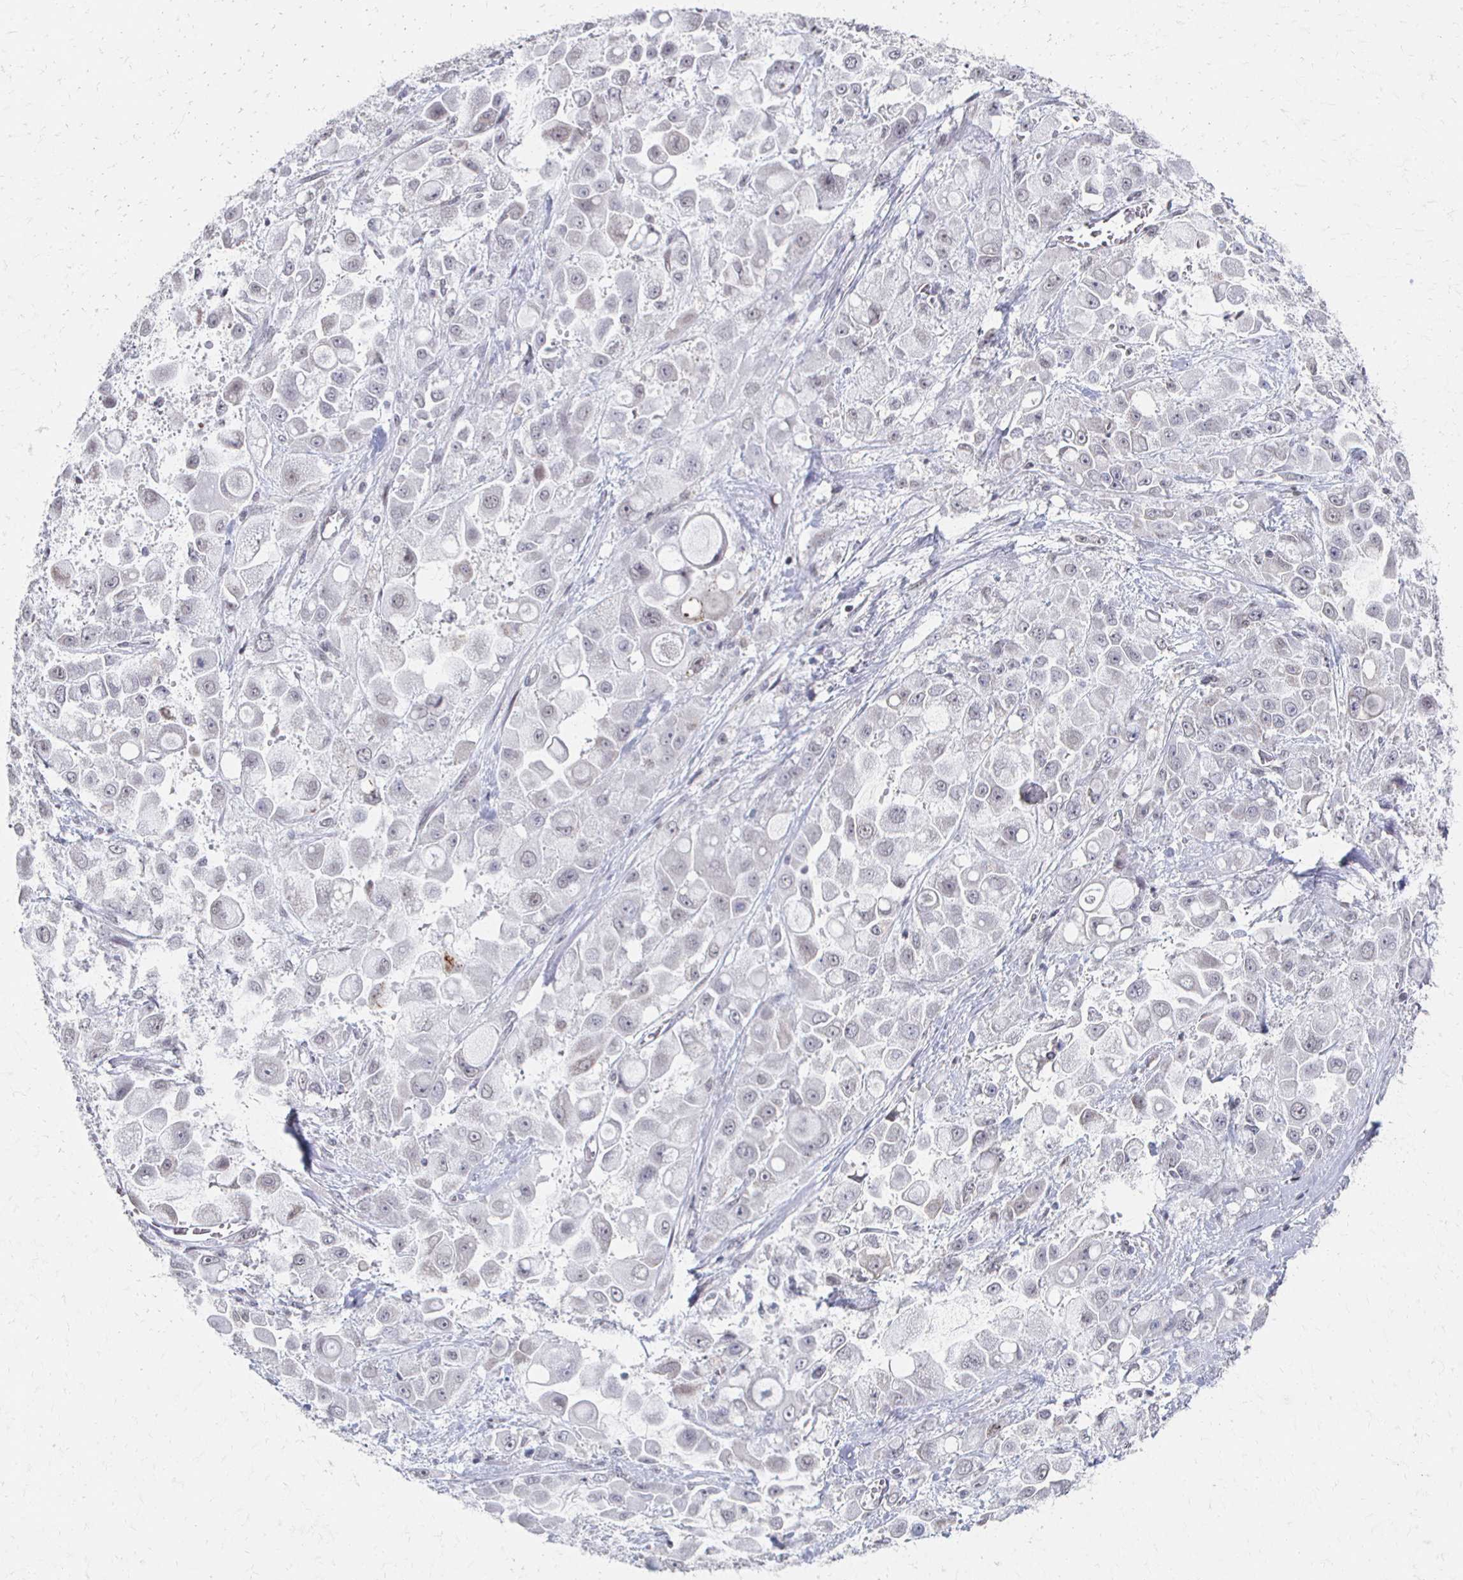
{"staining": {"intensity": "negative", "quantity": "none", "location": "none"}, "tissue": "stomach cancer", "cell_type": "Tumor cells", "image_type": "cancer", "snomed": [{"axis": "morphology", "description": "Adenocarcinoma, NOS"}, {"axis": "topography", "description": "Stomach"}], "caption": "A photomicrograph of stomach adenocarcinoma stained for a protein displays no brown staining in tumor cells.", "gene": "DAB1", "patient": {"sex": "female", "age": 76}}